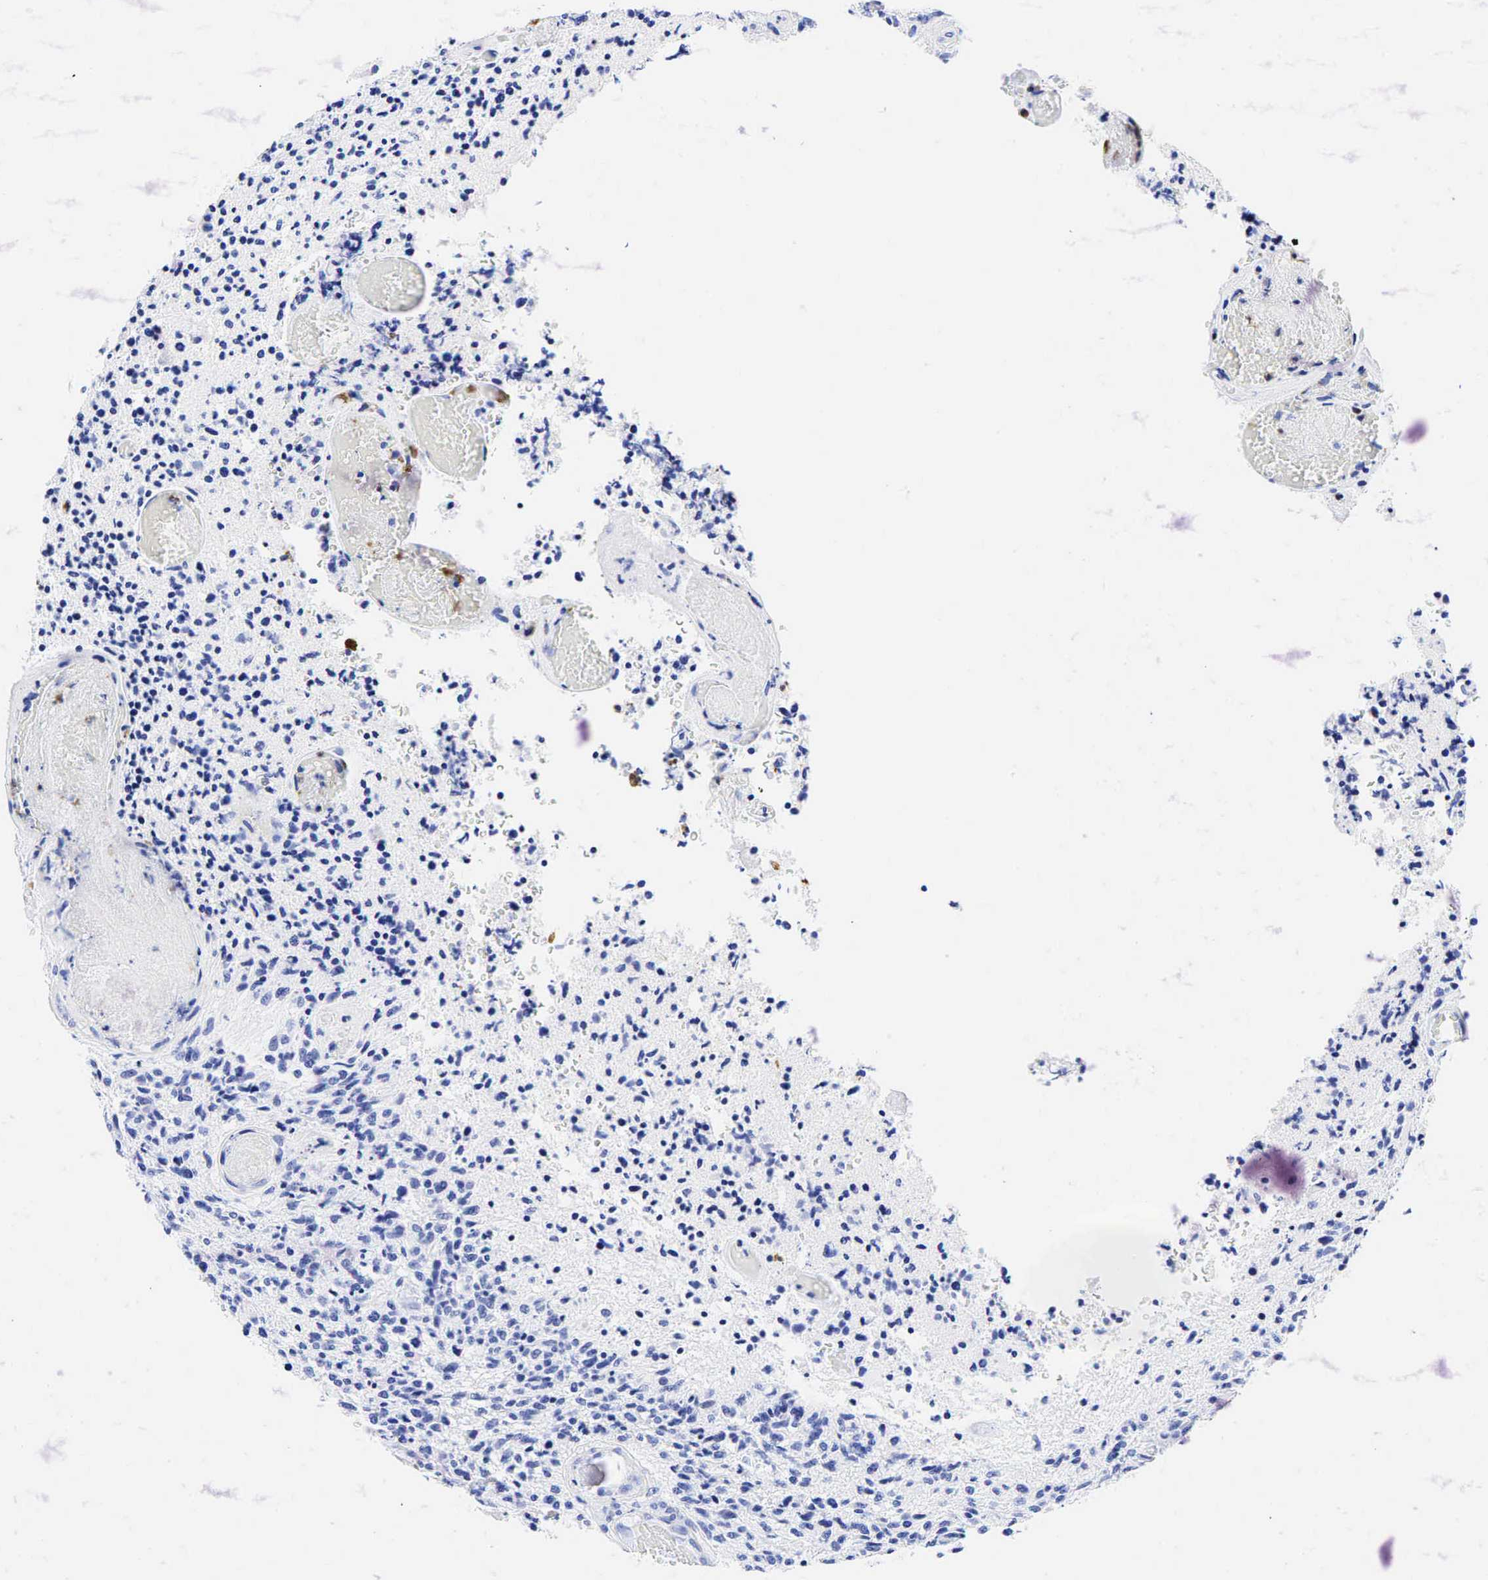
{"staining": {"intensity": "negative", "quantity": "none", "location": "none"}, "tissue": "glioma", "cell_type": "Tumor cells", "image_type": "cancer", "snomed": [{"axis": "morphology", "description": "Glioma, malignant, High grade"}, {"axis": "topography", "description": "Brain"}], "caption": "DAB immunohistochemical staining of glioma exhibits no significant positivity in tumor cells. Brightfield microscopy of IHC stained with DAB (brown) and hematoxylin (blue), captured at high magnification.", "gene": "FUT4", "patient": {"sex": "male", "age": 36}}